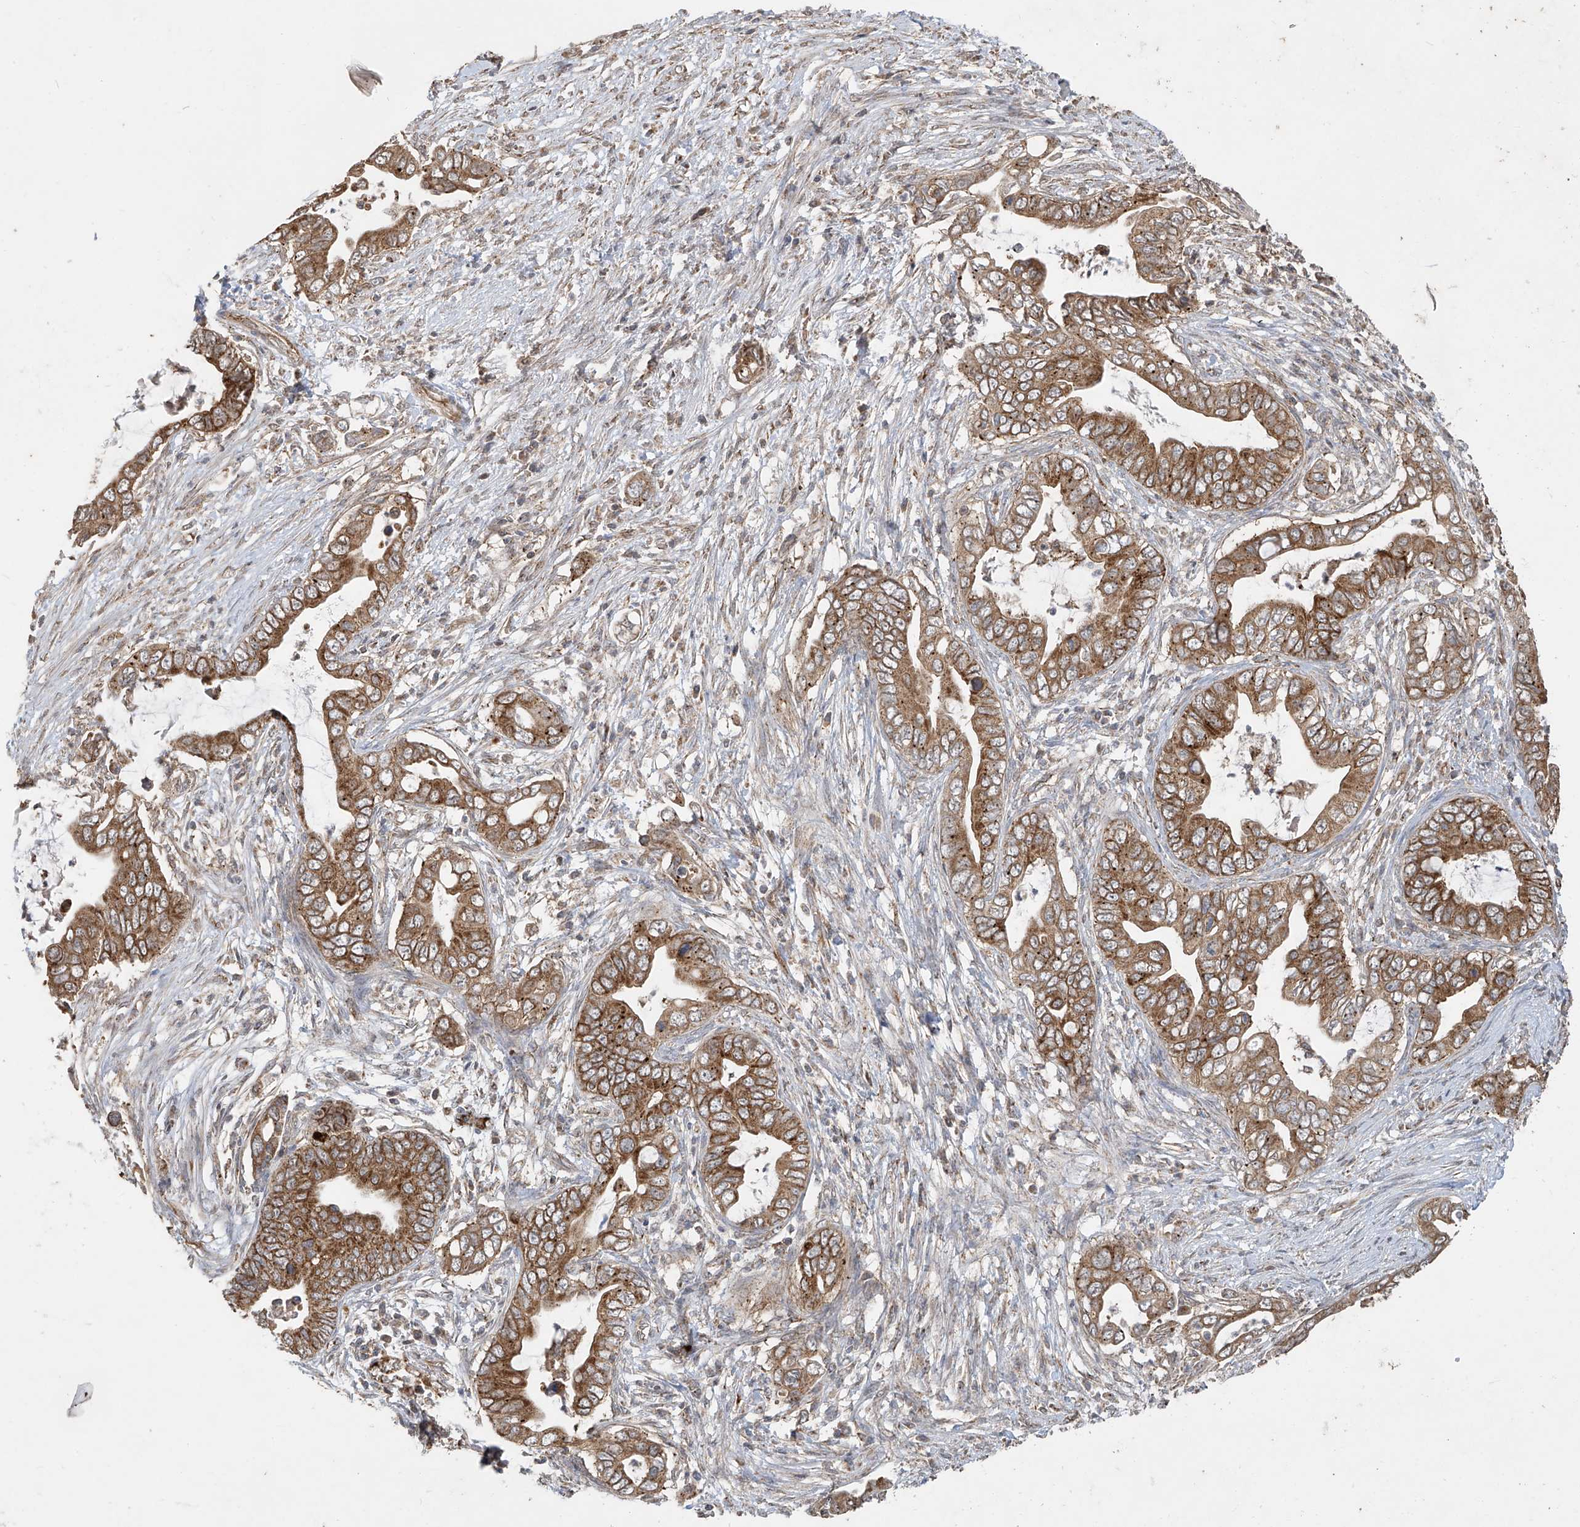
{"staining": {"intensity": "moderate", "quantity": ">75%", "location": "cytoplasmic/membranous"}, "tissue": "pancreatic cancer", "cell_type": "Tumor cells", "image_type": "cancer", "snomed": [{"axis": "morphology", "description": "Adenocarcinoma, NOS"}, {"axis": "topography", "description": "Pancreas"}], "caption": "Protein staining by IHC demonstrates moderate cytoplasmic/membranous expression in about >75% of tumor cells in pancreatic adenocarcinoma.", "gene": "UQCC1", "patient": {"sex": "male", "age": 75}}